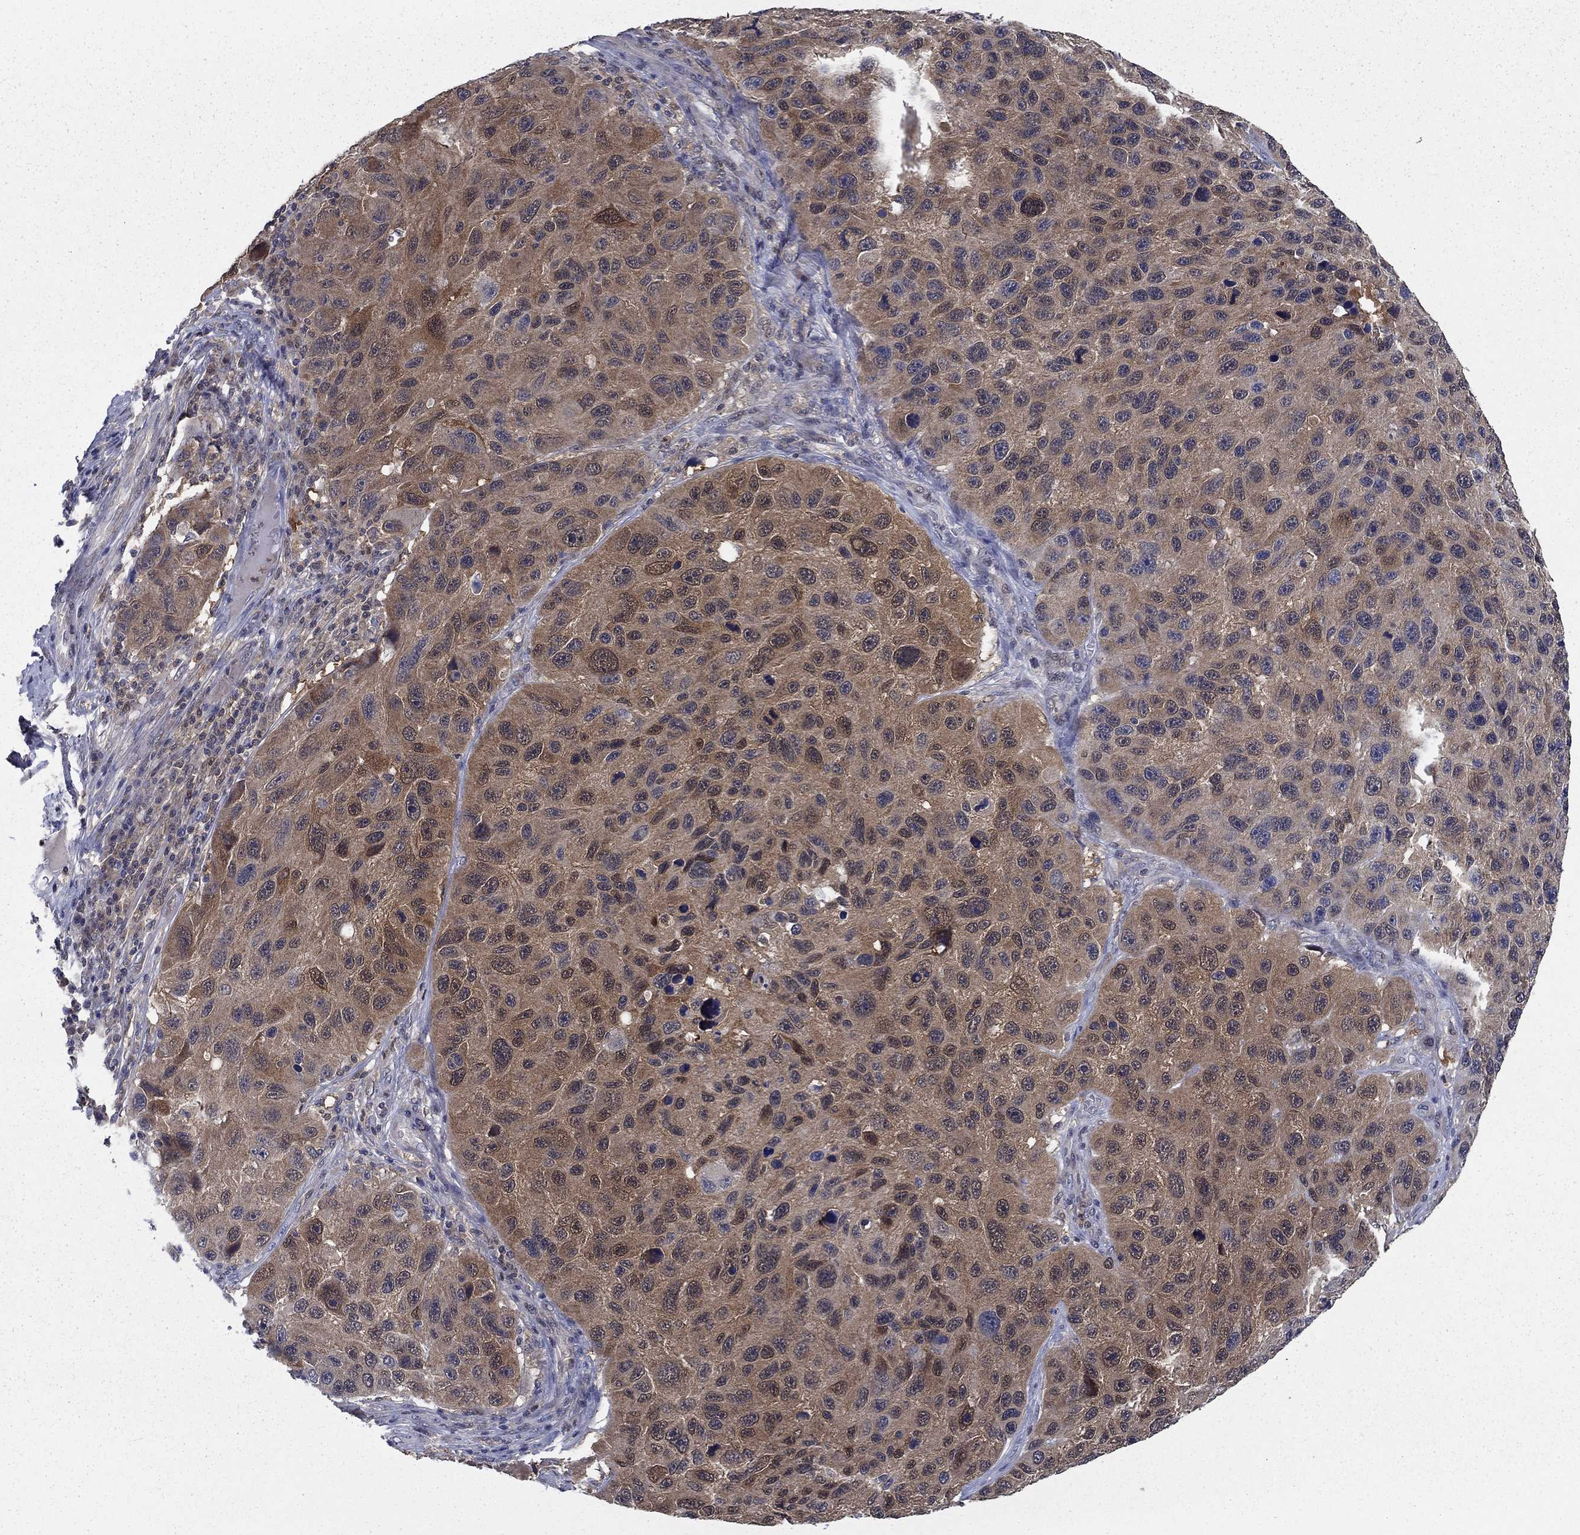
{"staining": {"intensity": "weak", "quantity": ">75%", "location": "cytoplasmic/membranous"}, "tissue": "melanoma", "cell_type": "Tumor cells", "image_type": "cancer", "snomed": [{"axis": "morphology", "description": "Malignant melanoma, NOS"}, {"axis": "topography", "description": "Skin"}], "caption": "Immunohistochemistry (IHC) of melanoma demonstrates low levels of weak cytoplasmic/membranous staining in about >75% of tumor cells.", "gene": "NIT2", "patient": {"sex": "male", "age": 53}}